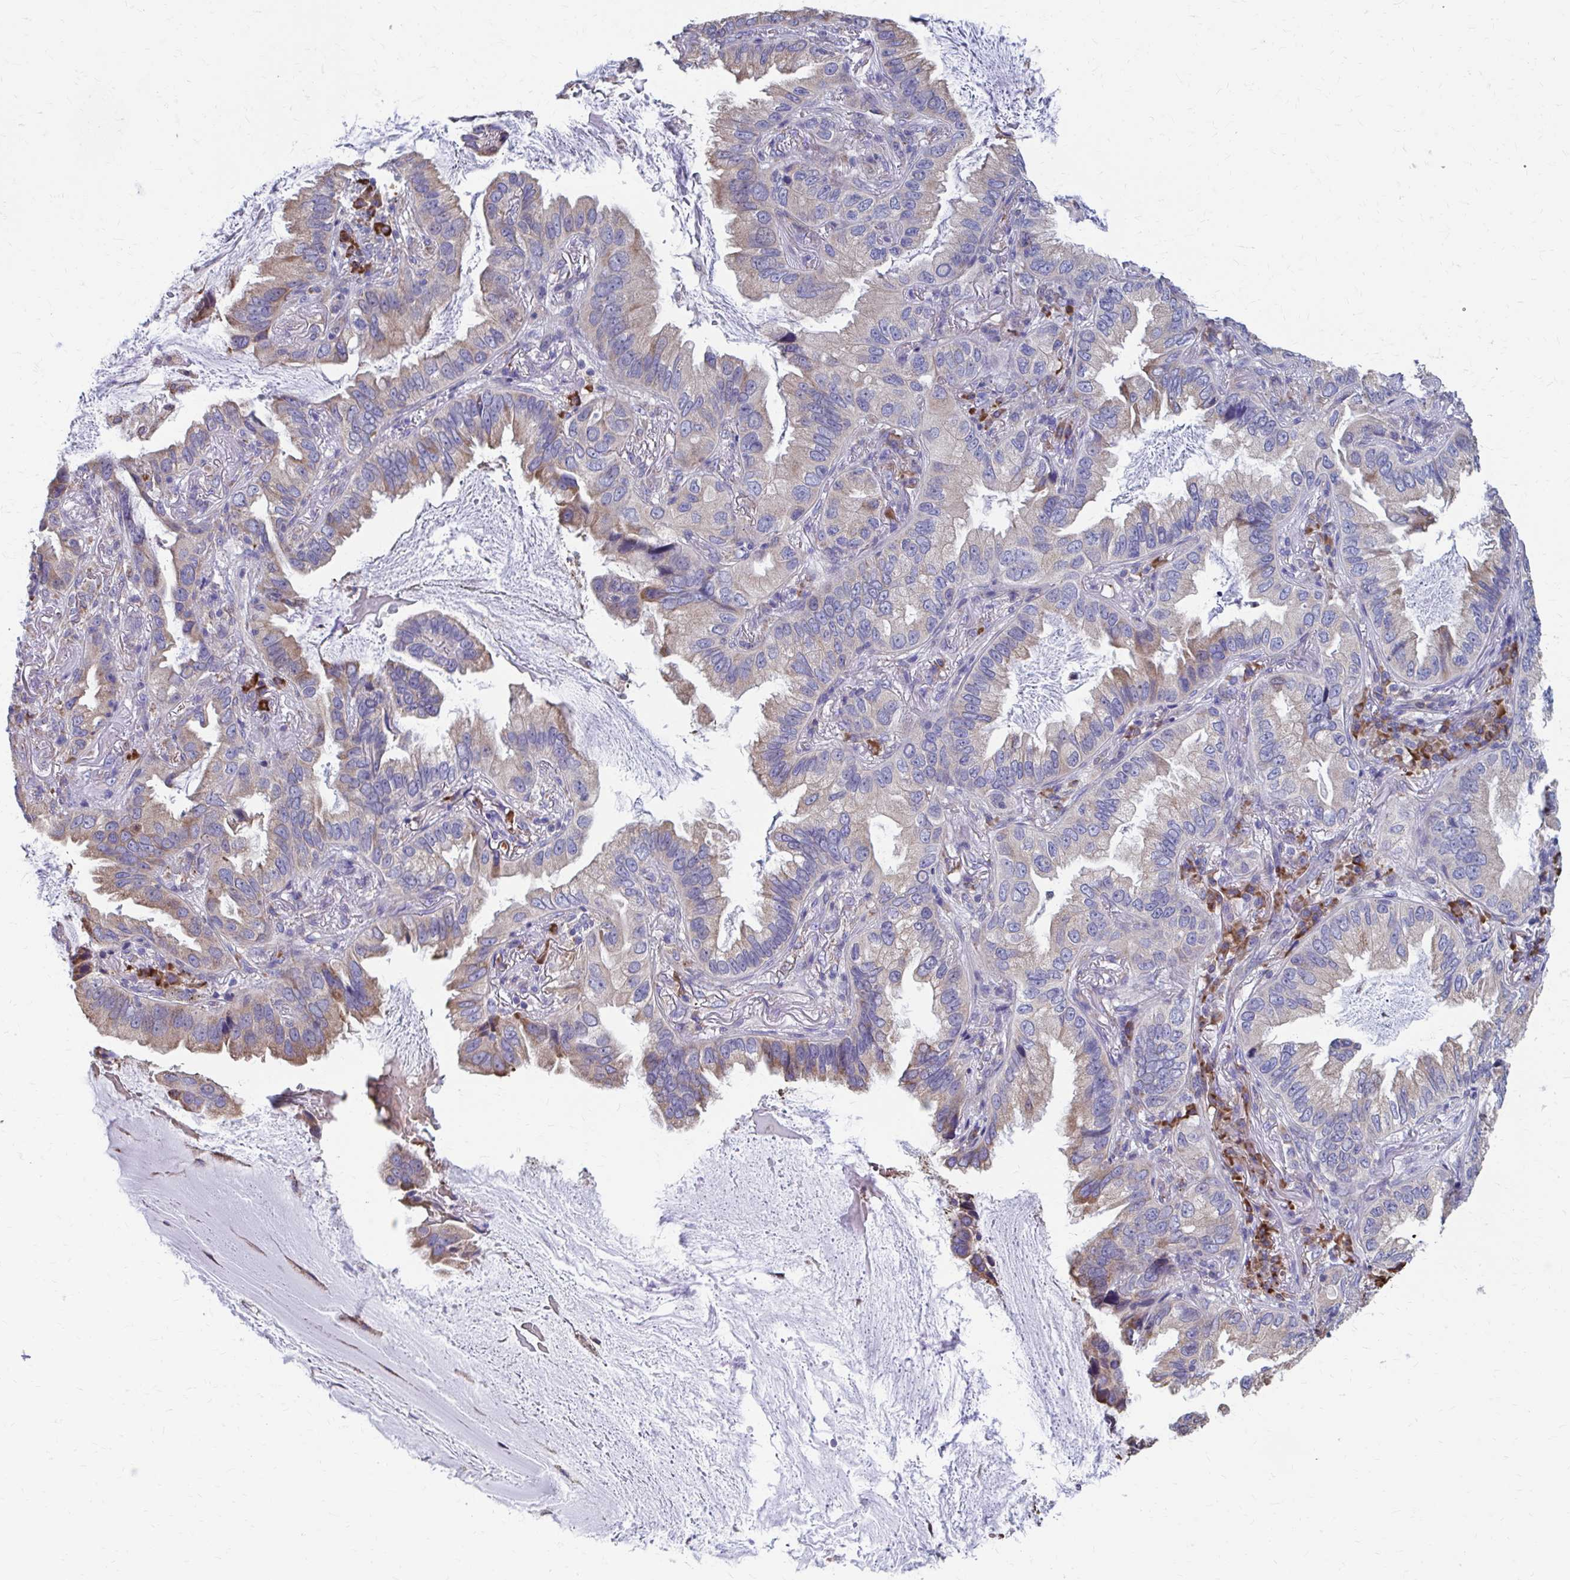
{"staining": {"intensity": "weak", "quantity": ">75%", "location": "cytoplasmic/membranous"}, "tissue": "lung cancer", "cell_type": "Tumor cells", "image_type": "cancer", "snomed": [{"axis": "morphology", "description": "Adenocarcinoma, NOS"}, {"axis": "topography", "description": "Lung"}], "caption": "Protein positivity by IHC displays weak cytoplasmic/membranous positivity in approximately >75% of tumor cells in lung cancer. (DAB = brown stain, brightfield microscopy at high magnification).", "gene": "FKBP2", "patient": {"sex": "female", "age": 69}}